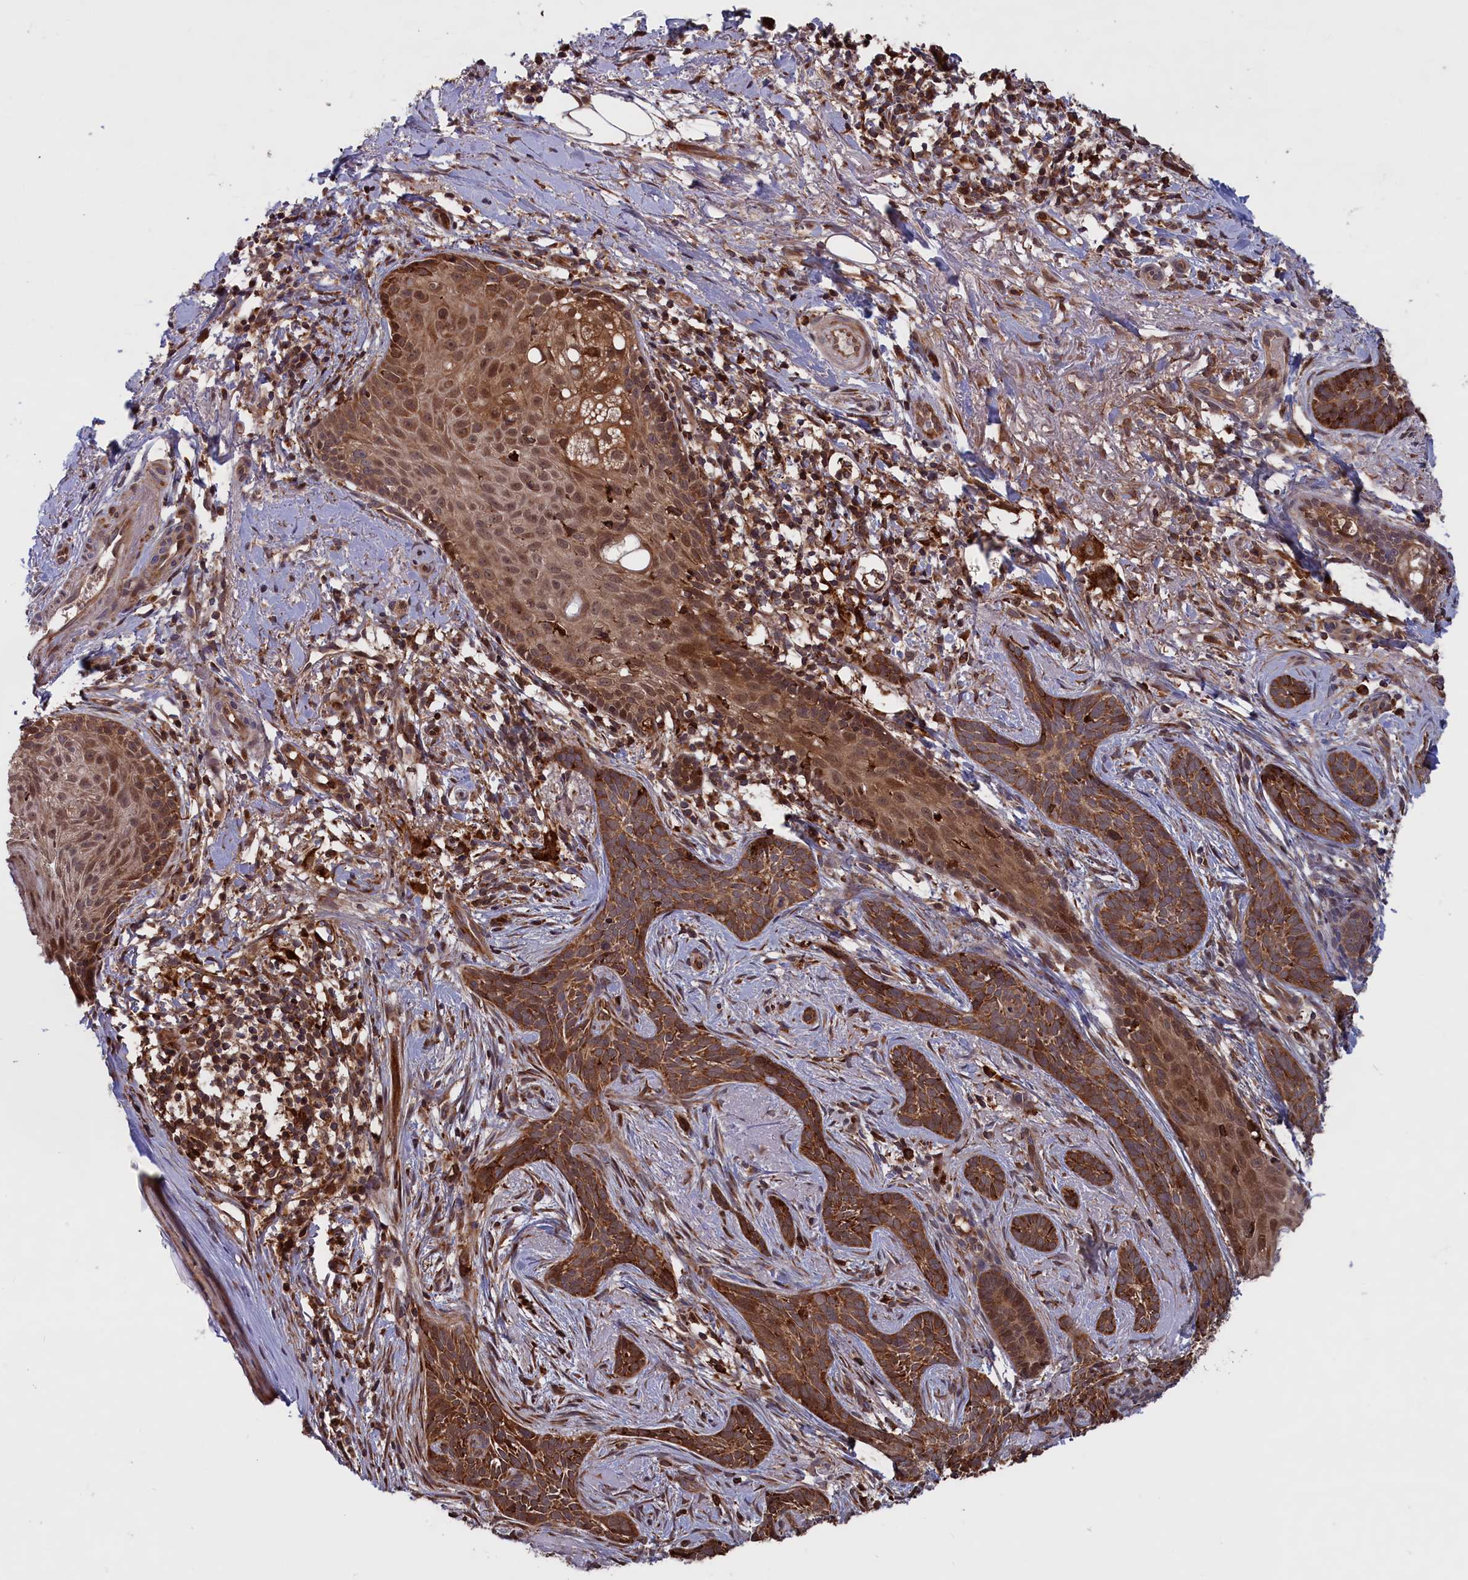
{"staining": {"intensity": "moderate", "quantity": ">75%", "location": "cytoplasmic/membranous"}, "tissue": "skin cancer", "cell_type": "Tumor cells", "image_type": "cancer", "snomed": [{"axis": "morphology", "description": "Basal cell carcinoma"}, {"axis": "topography", "description": "Skin"}], "caption": "This image exhibits IHC staining of human skin basal cell carcinoma, with medium moderate cytoplasmic/membranous positivity in about >75% of tumor cells.", "gene": "PLA2G4C", "patient": {"sex": "female", "age": 76}}